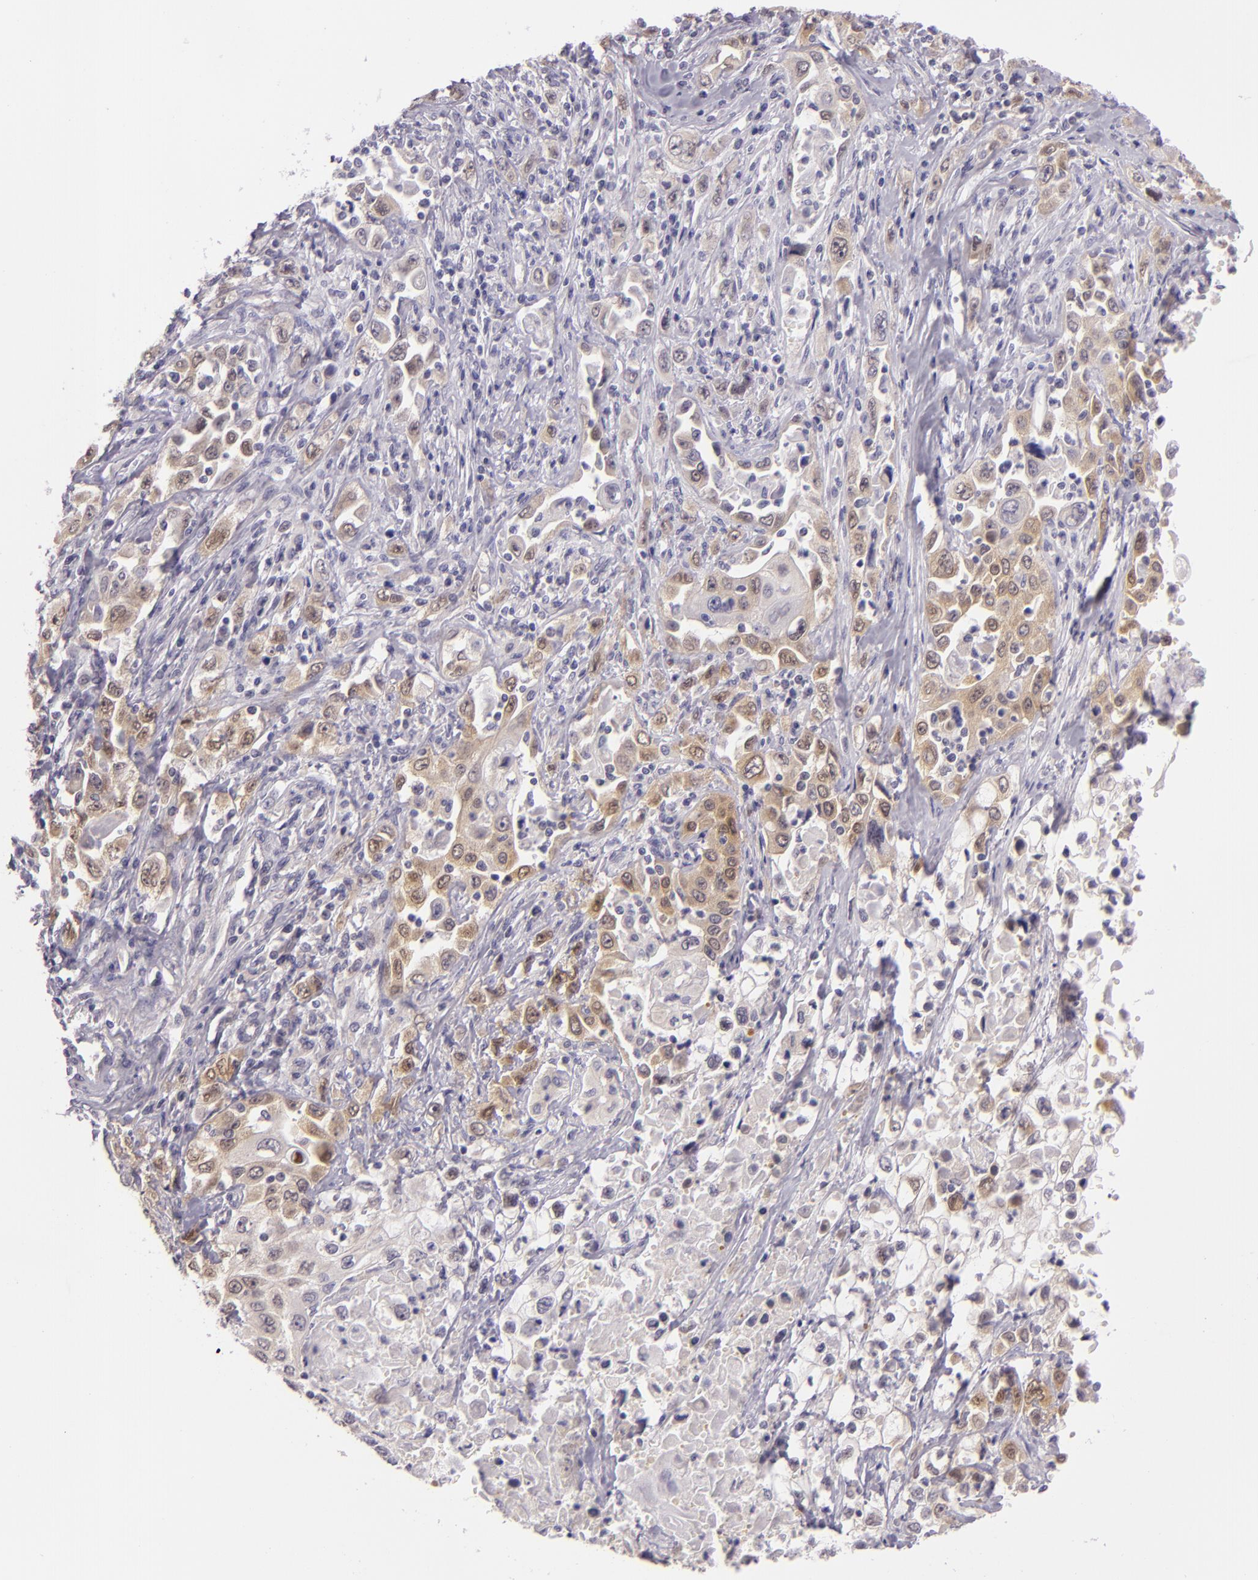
{"staining": {"intensity": "weak", "quantity": "<25%", "location": "cytoplasmic/membranous,nuclear"}, "tissue": "pancreatic cancer", "cell_type": "Tumor cells", "image_type": "cancer", "snomed": [{"axis": "morphology", "description": "Adenocarcinoma, NOS"}, {"axis": "topography", "description": "Pancreas"}], "caption": "This is an immunohistochemistry (IHC) histopathology image of pancreatic adenocarcinoma. There is no staining in tumor cells.", "gene": "CSE1L", "patient": {"sex": "male", "age": 70}}